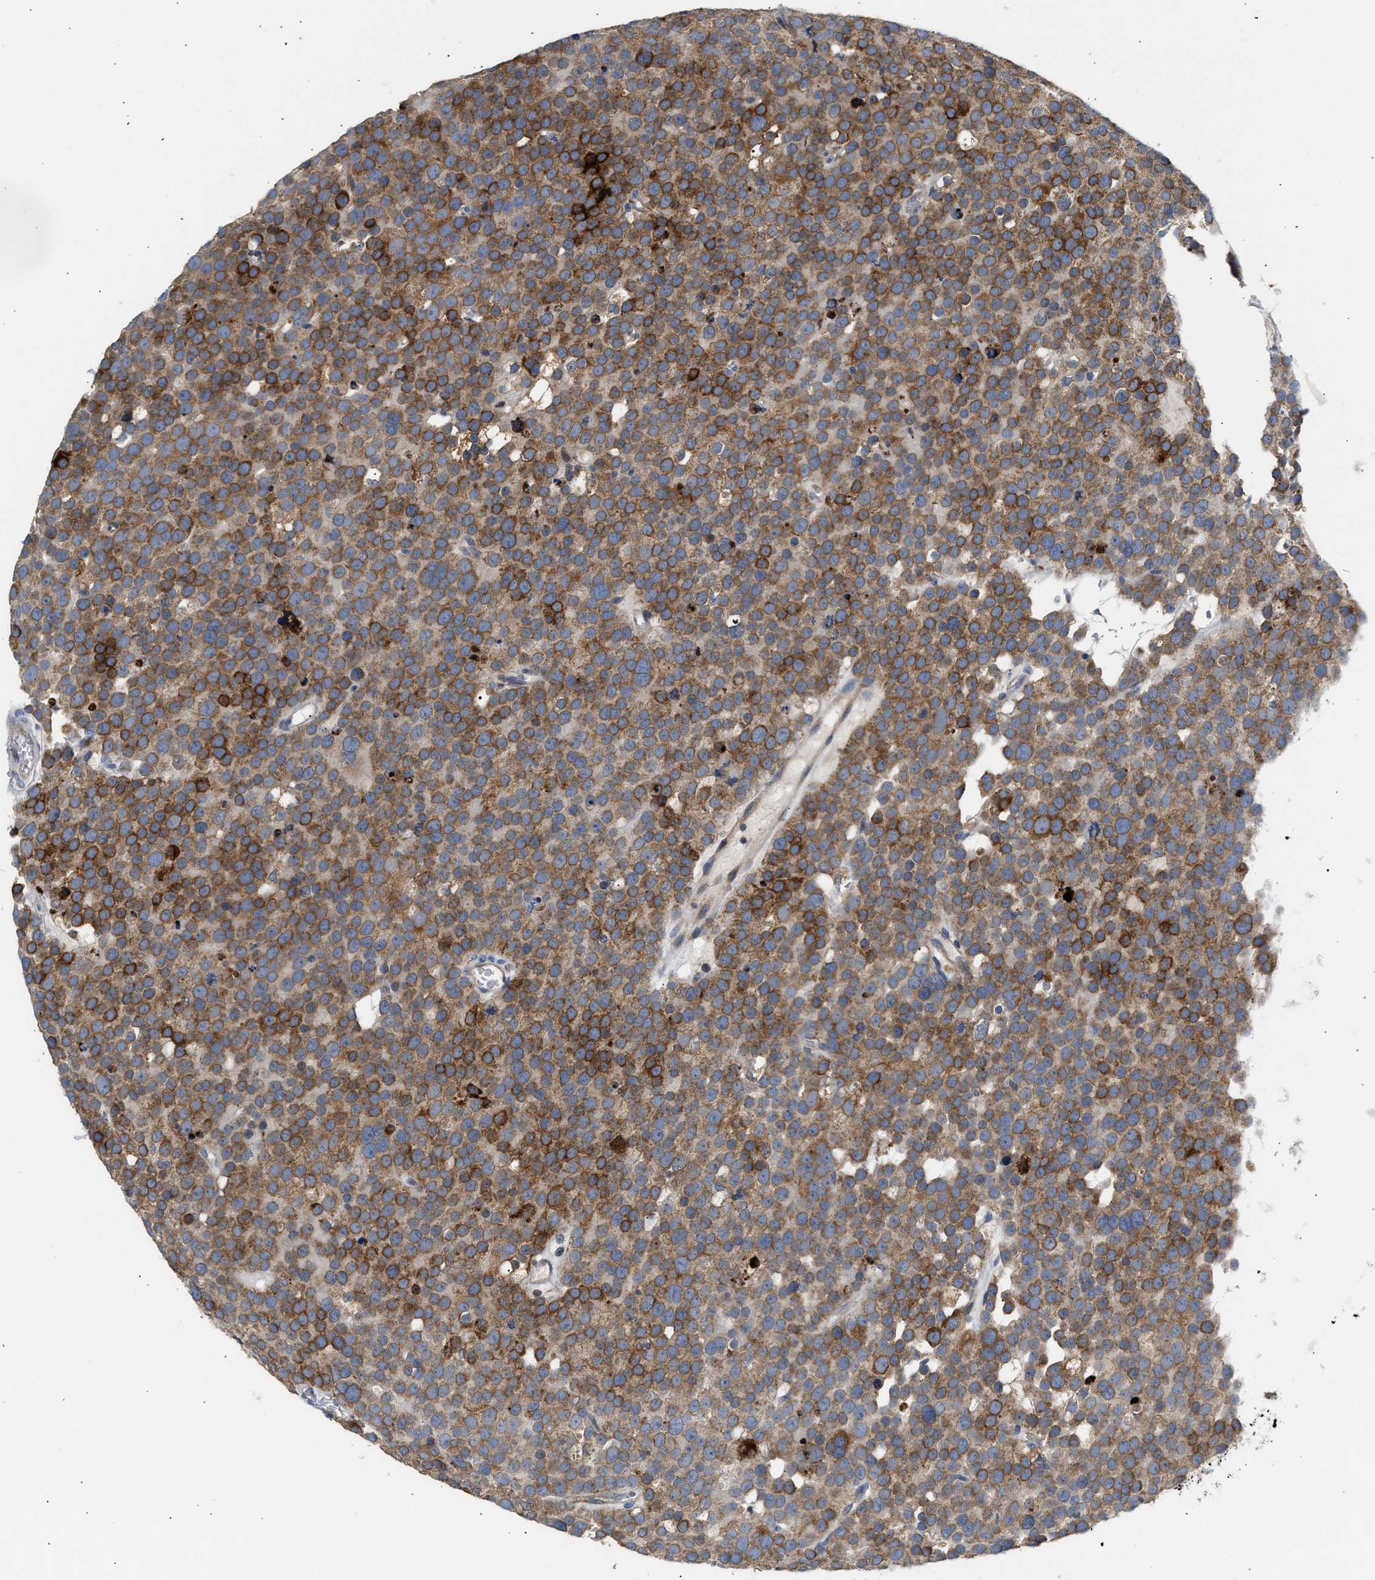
{"staining": {"intensity": "strong", "quantity": ">75%", "location": "cytoplasmic/membranous"}, "tissue": "testis cancer", "cell_type": "Tumor cells", "image_type": "cancer", "snomed": [{"axis": "morphology", "description": "Seminoma, NOS"}, {"axis": "topography", "description": "Testis"}], "caption": "Testis cancer (seminoma) tissue reveals strong cytoplasmic/membranous positivity in about >75% of tumor cells, visualized by immunohistochemistry.", "gene": "AMZ1", "patient": {"sex": "male", "age": 71}}